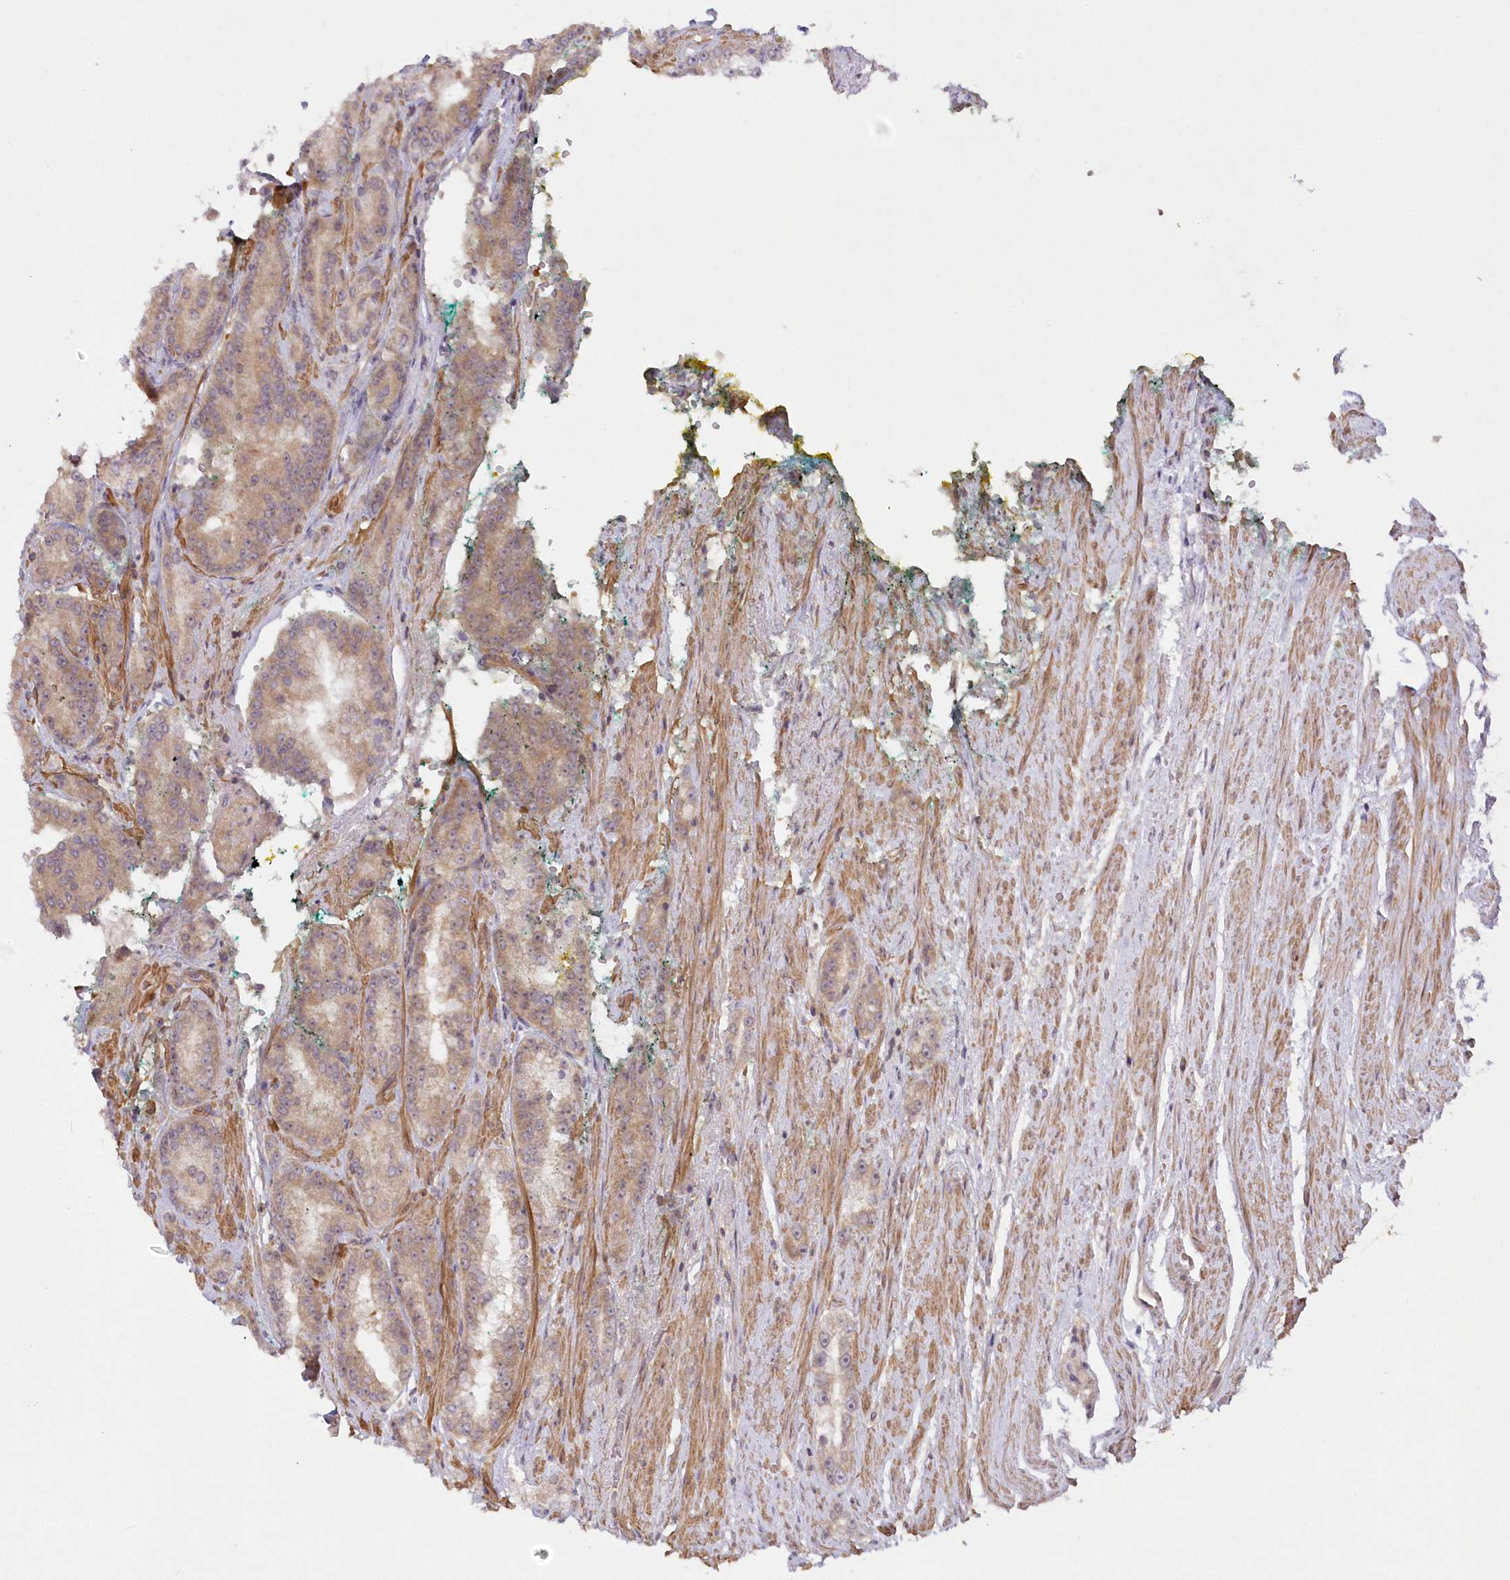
{"staining": {"intensity": "weak", "quantity": "25%-75%", "location": "cytoplasmic/membranous"}, "tissue": "prostate cancer", "cell_type": "Tumor cells", "image_type": "cancer", "snomed": [{"axis": "morphology", "description": "Adenocarcinoma, High grade"}, {"axis": "topography", "description": "Prostate"}], "caption": "A brown stain labels weak cytoplasmic/membranous expression of a protein in human prostate cancer (high-grade adenocarcinoma) tumor cells.", "gene": "IPMK", "patient": {"sex": "male", "age": 71}}